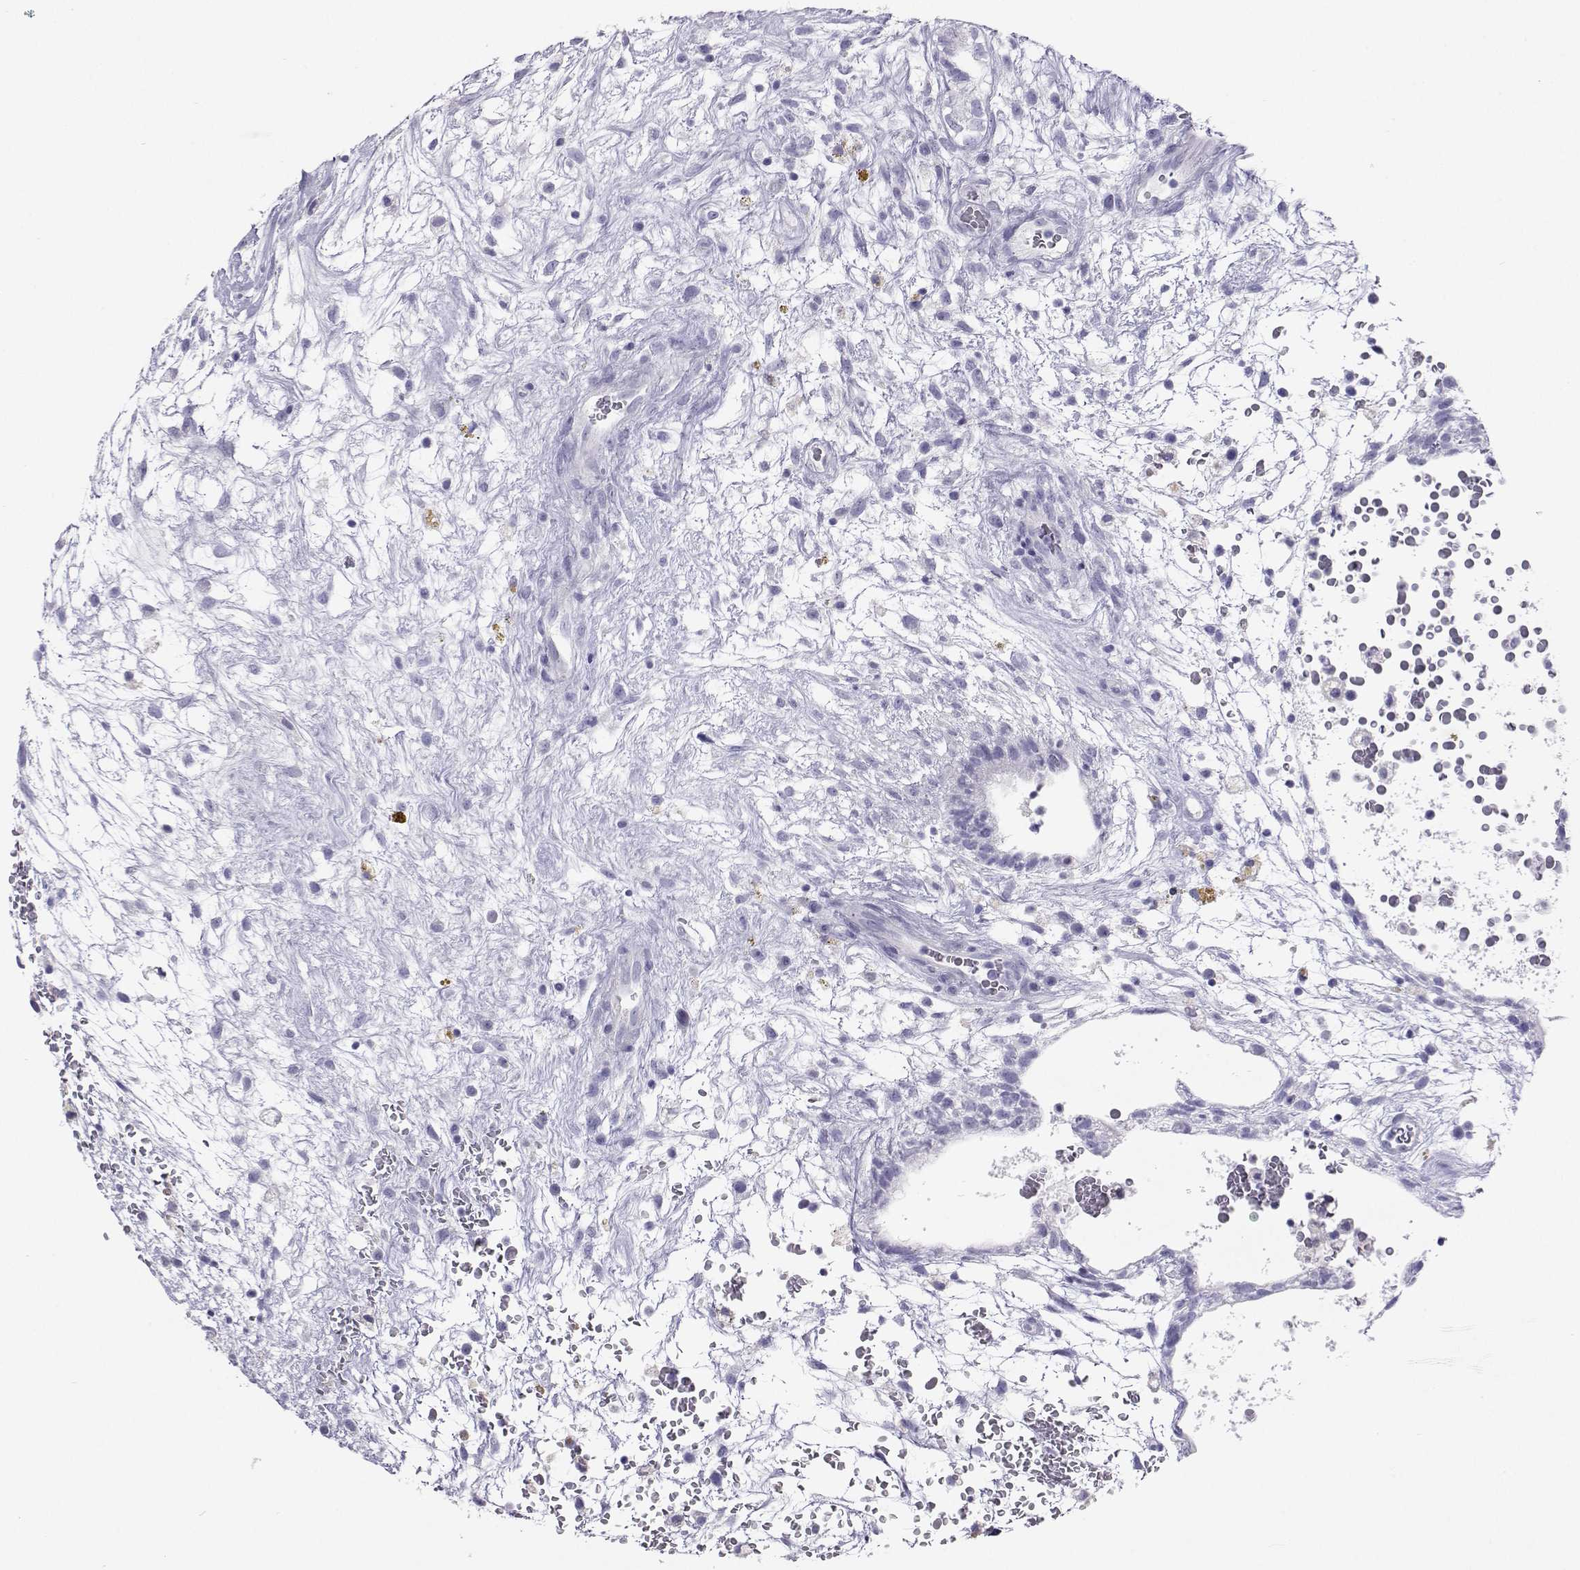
{"staining": {"intensity": "negative", "quantity": "none", "location": "none"}, "tissue": "testis cancer", "cell_type": "Tumor cells", "image_type": "cancer", "snomed": [{"axis": "morphology", "description": "Normal tissue, NOS"}, {"axis": "morphology", "description": "Carcinoma, Embryonal, NOS"}, {"axis": "topography", "description": "Testis"}], "caption": "An IHC photomicrograph of testis cancer is shown. There is no staining in tumor cells of testis cancer.", "gene": "PLIN4", "patient": {"sex": "male", "age": 32}}